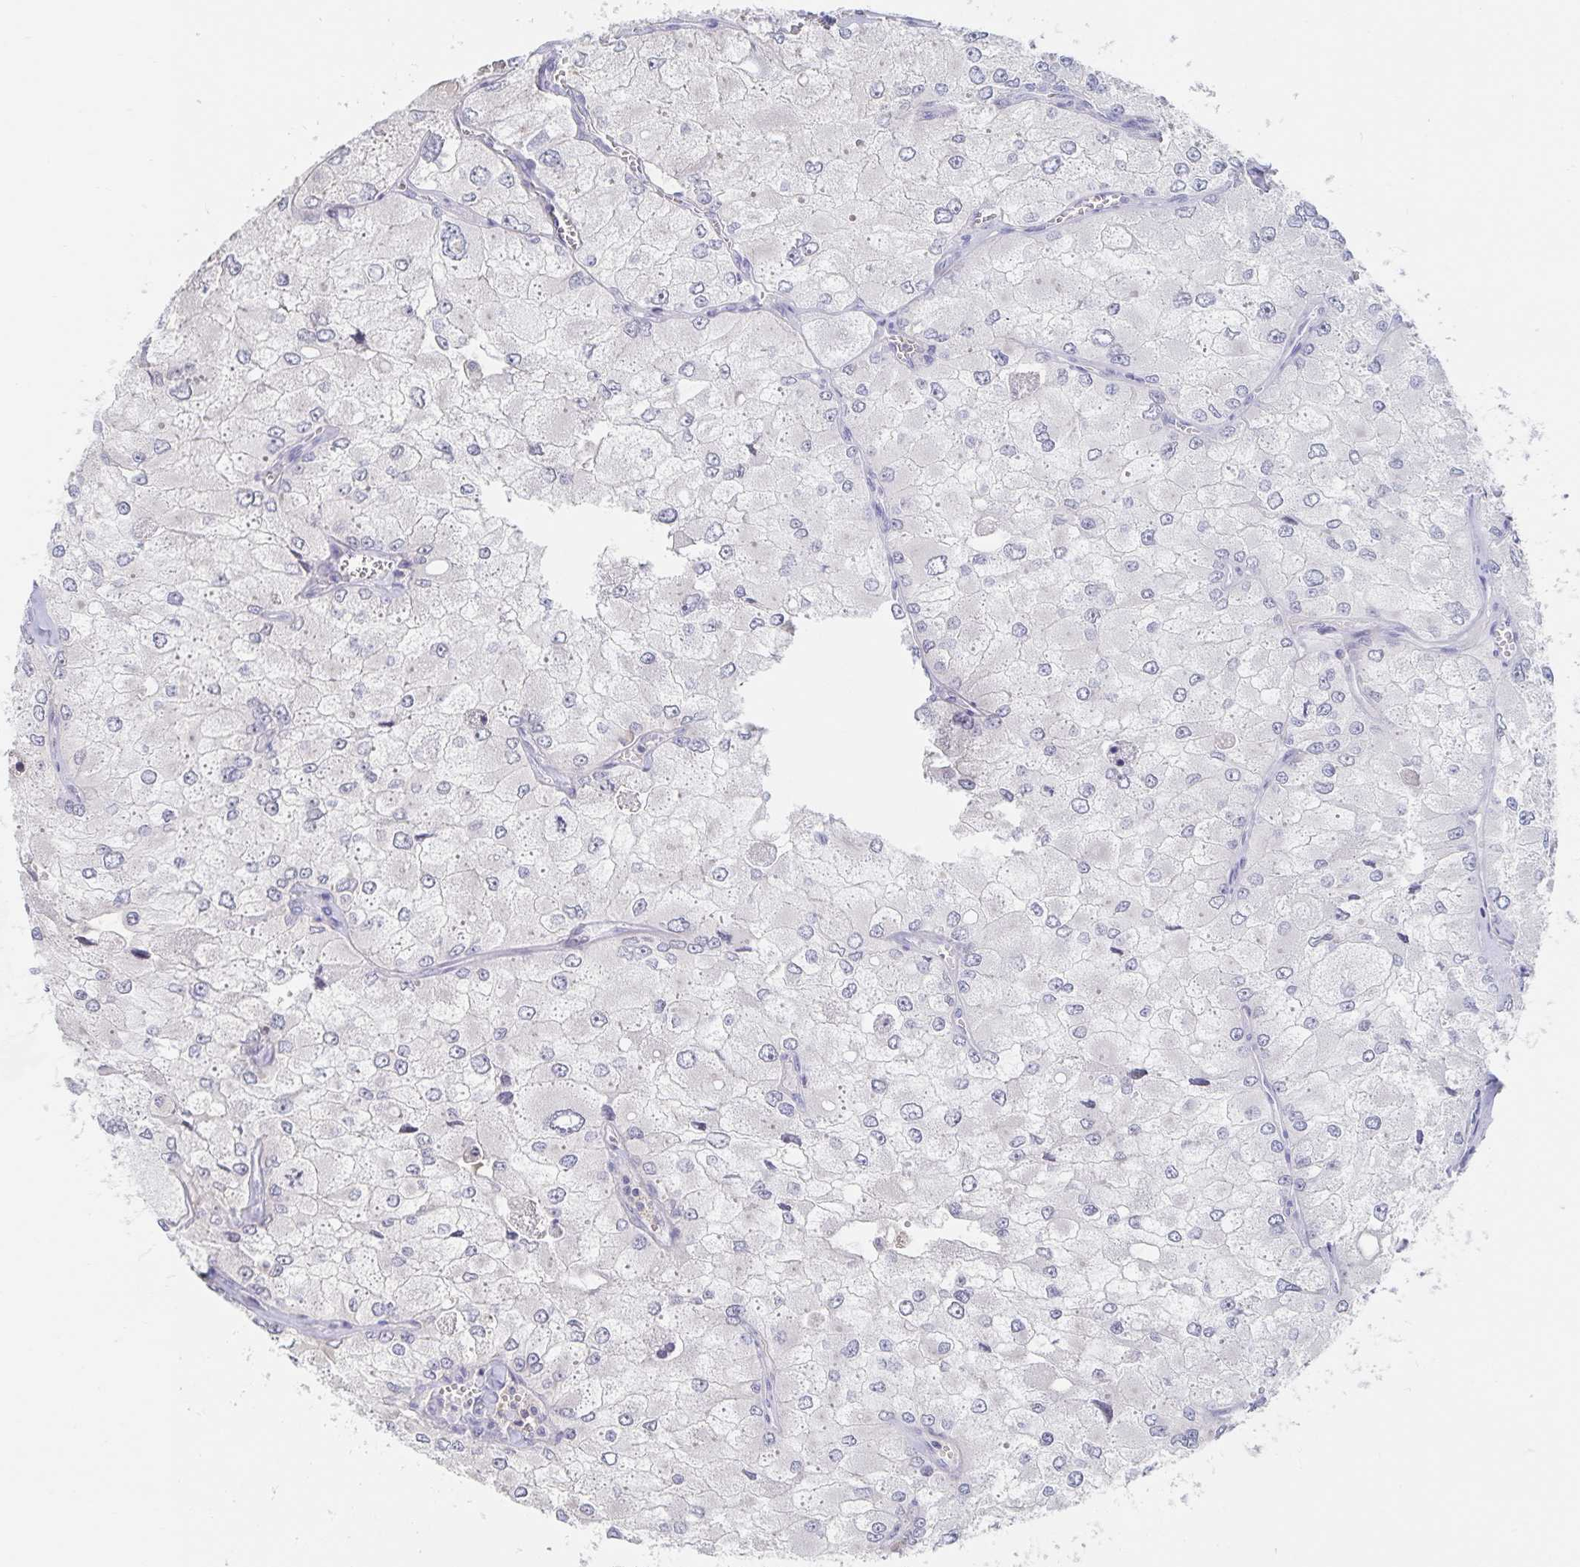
{"staining": {"intensity": "negative", "quantity": "none", "location": "none"}, "tissue": "renal cancer", "cell_type": "Tumor cells", "image_type": "cancer", "snomed": [{"axis": "morphology", "description": "Adenocarcinoma, NOS"}, {"axis": "topography", "description": "Kidney"}], "caption": "Image shows no protein staining in tumor cells of renal cancer tissue. (Immunohistochemistry (ihc), brightfield microscopy, high magnification).", "gene": "PIK3CD", "patient": {"sex": "female", "age": 70}}